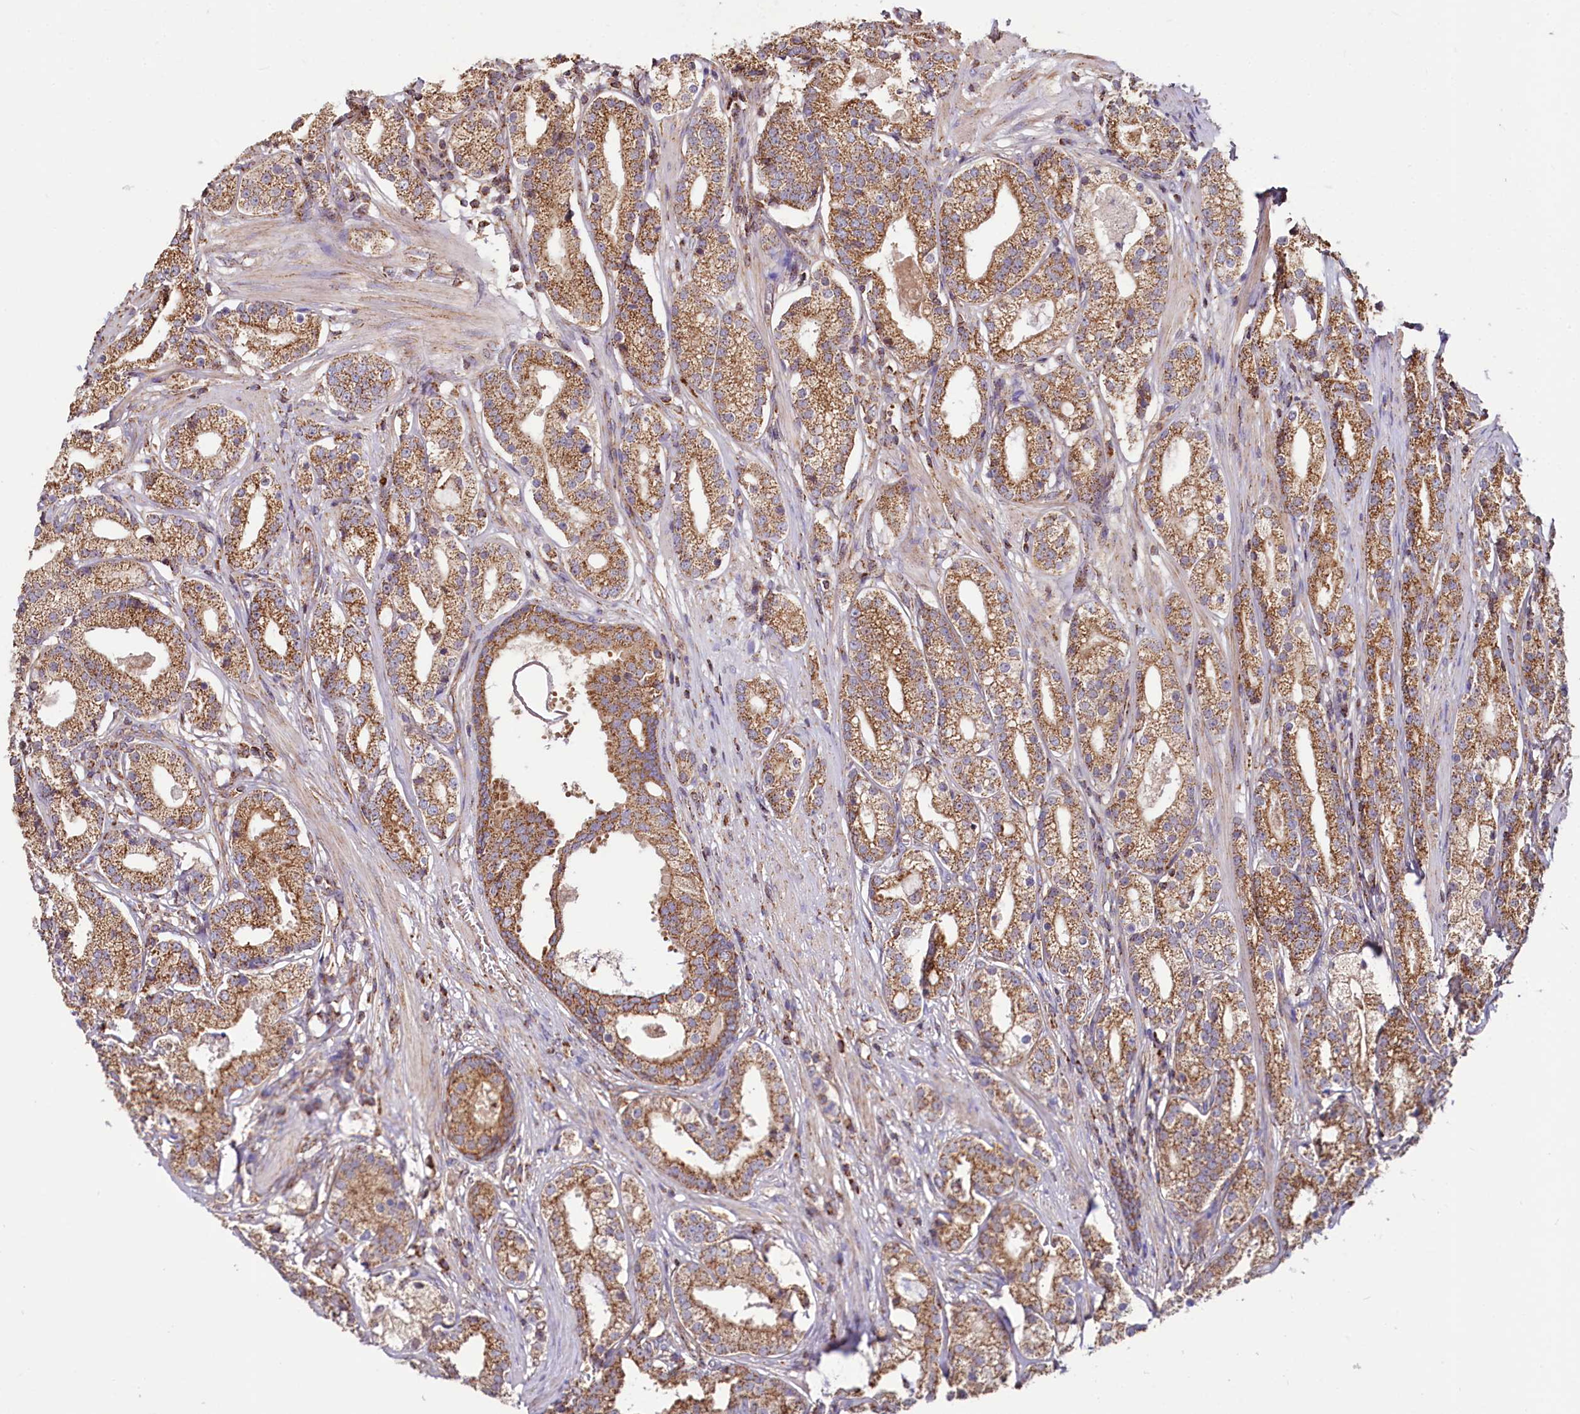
{"staining": {"intensity": "moderate", "quantity": ">75%", "location": "cytoplasmic/membranous"}, "tissue": "prostate cancer", "cell_type": "Tumor cells", "image_type": "cancer", "snomed": [{"axis": "morphology", "description": "Adenocarcinoma, High grade"}, {"axis": "topography", "description": "Prostate"}], "caption": "Moderate cytoplasmic/membranous positivity is appreciated in approximately >75% of tumor cells in high-grade adenocarcinoma (prostate). The staining was performed using DAB (3,3'-diaminobenzidine), with brown indicating positive protein expression. Nuclei are stained blue with hematoxylin.", "gene": "NUDT15", "patient": {"sex": "male", "age": 69}}